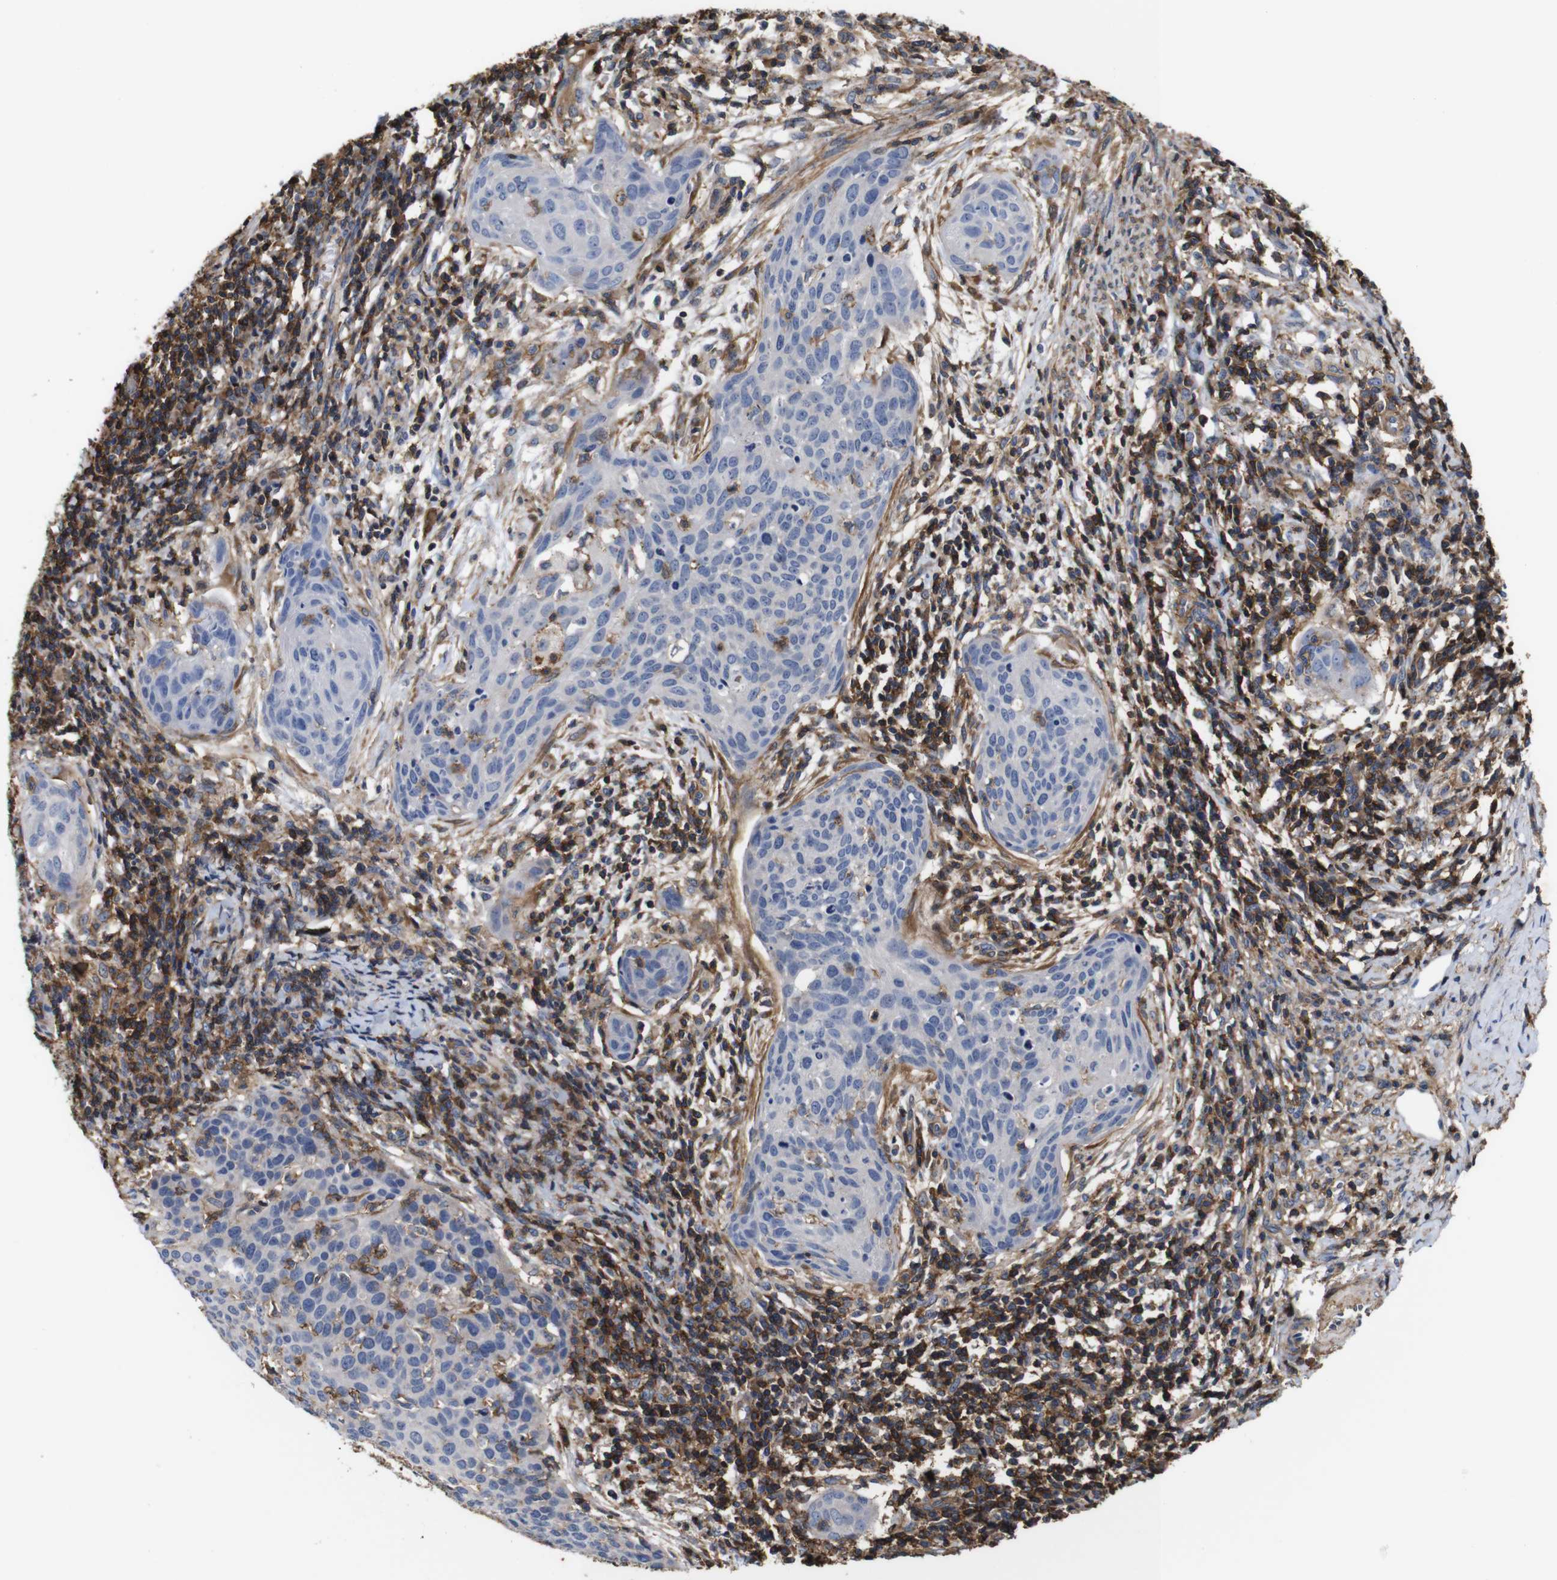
{"staining": {"intensity": "negative", "quantity": "none", "location": "none"}, "tissue": "cervical cancer", "cell_type": "Tumor cells", "image_type": "cancer", "snomed": [{"axis": "morphology", "description": "Squamous cell carcinoma, NOS"}, {"axis": "topography", "description": "Cervix"}], "caption": "The immunohistochemistry histopathology image has no significant positivity in tumor cells of cervical cancer (squamous cell carcinoma) tissue.", "gene": "PI4KA", "patient": {"sex": "female", "age": 38}}